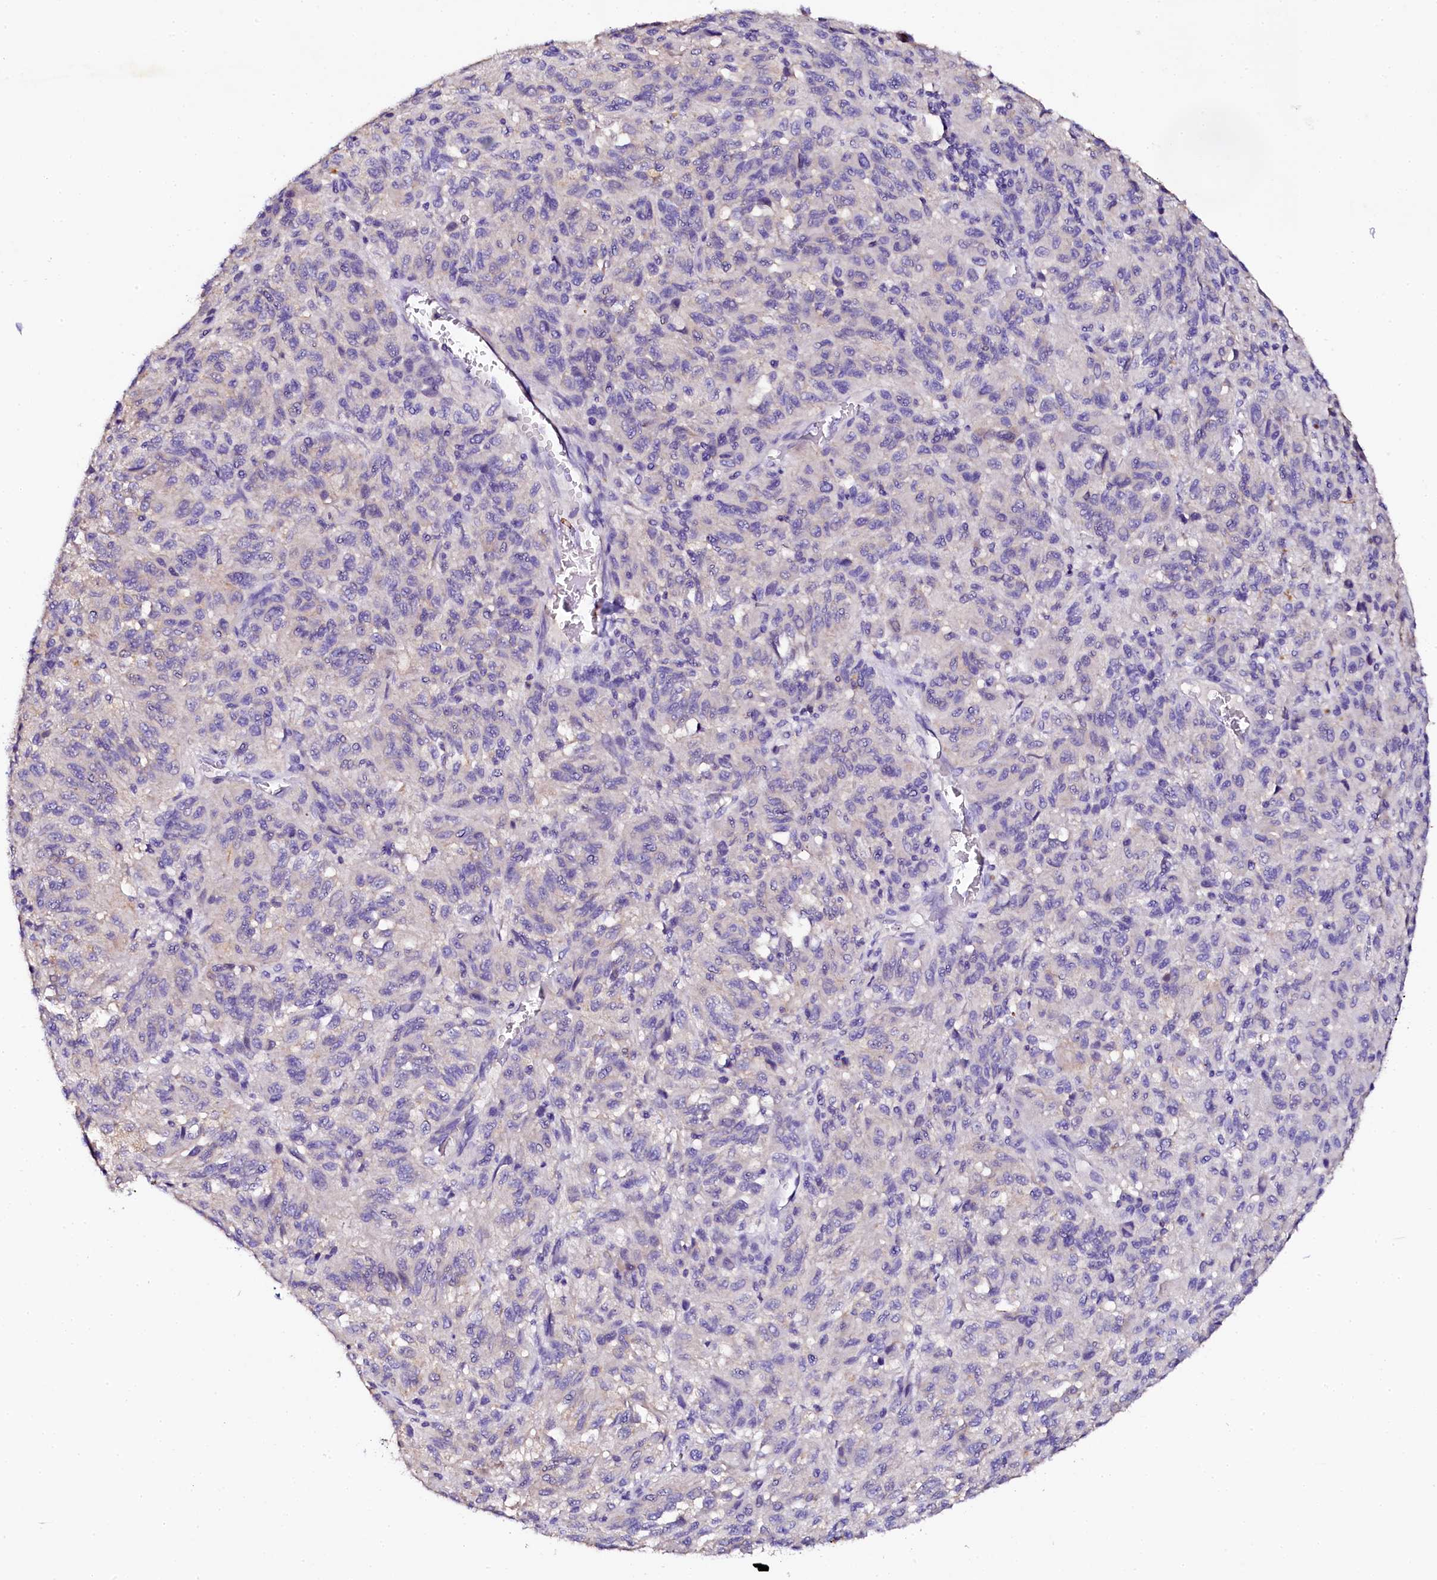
{"staining": {"intensity": "negative", "quantity": "none", "location": "none"}, "tissue": "melanoma", "cell_type": "Tumor cells", "image_type": "cancer", "snomed": [{"axis": "morphology", "description": "Malignant melanoma, Metastatic site"}, {"axis": "topography", "description": "Lung"}], "caption": "A high-resolution photomicrograph shows immunohistochemistry staining of malignant melanoma (metastatic site), which exhibits no significant positivity in tumor cells.", "gene": "NAA16", "patient": {"sex": "male", "age": 64}}